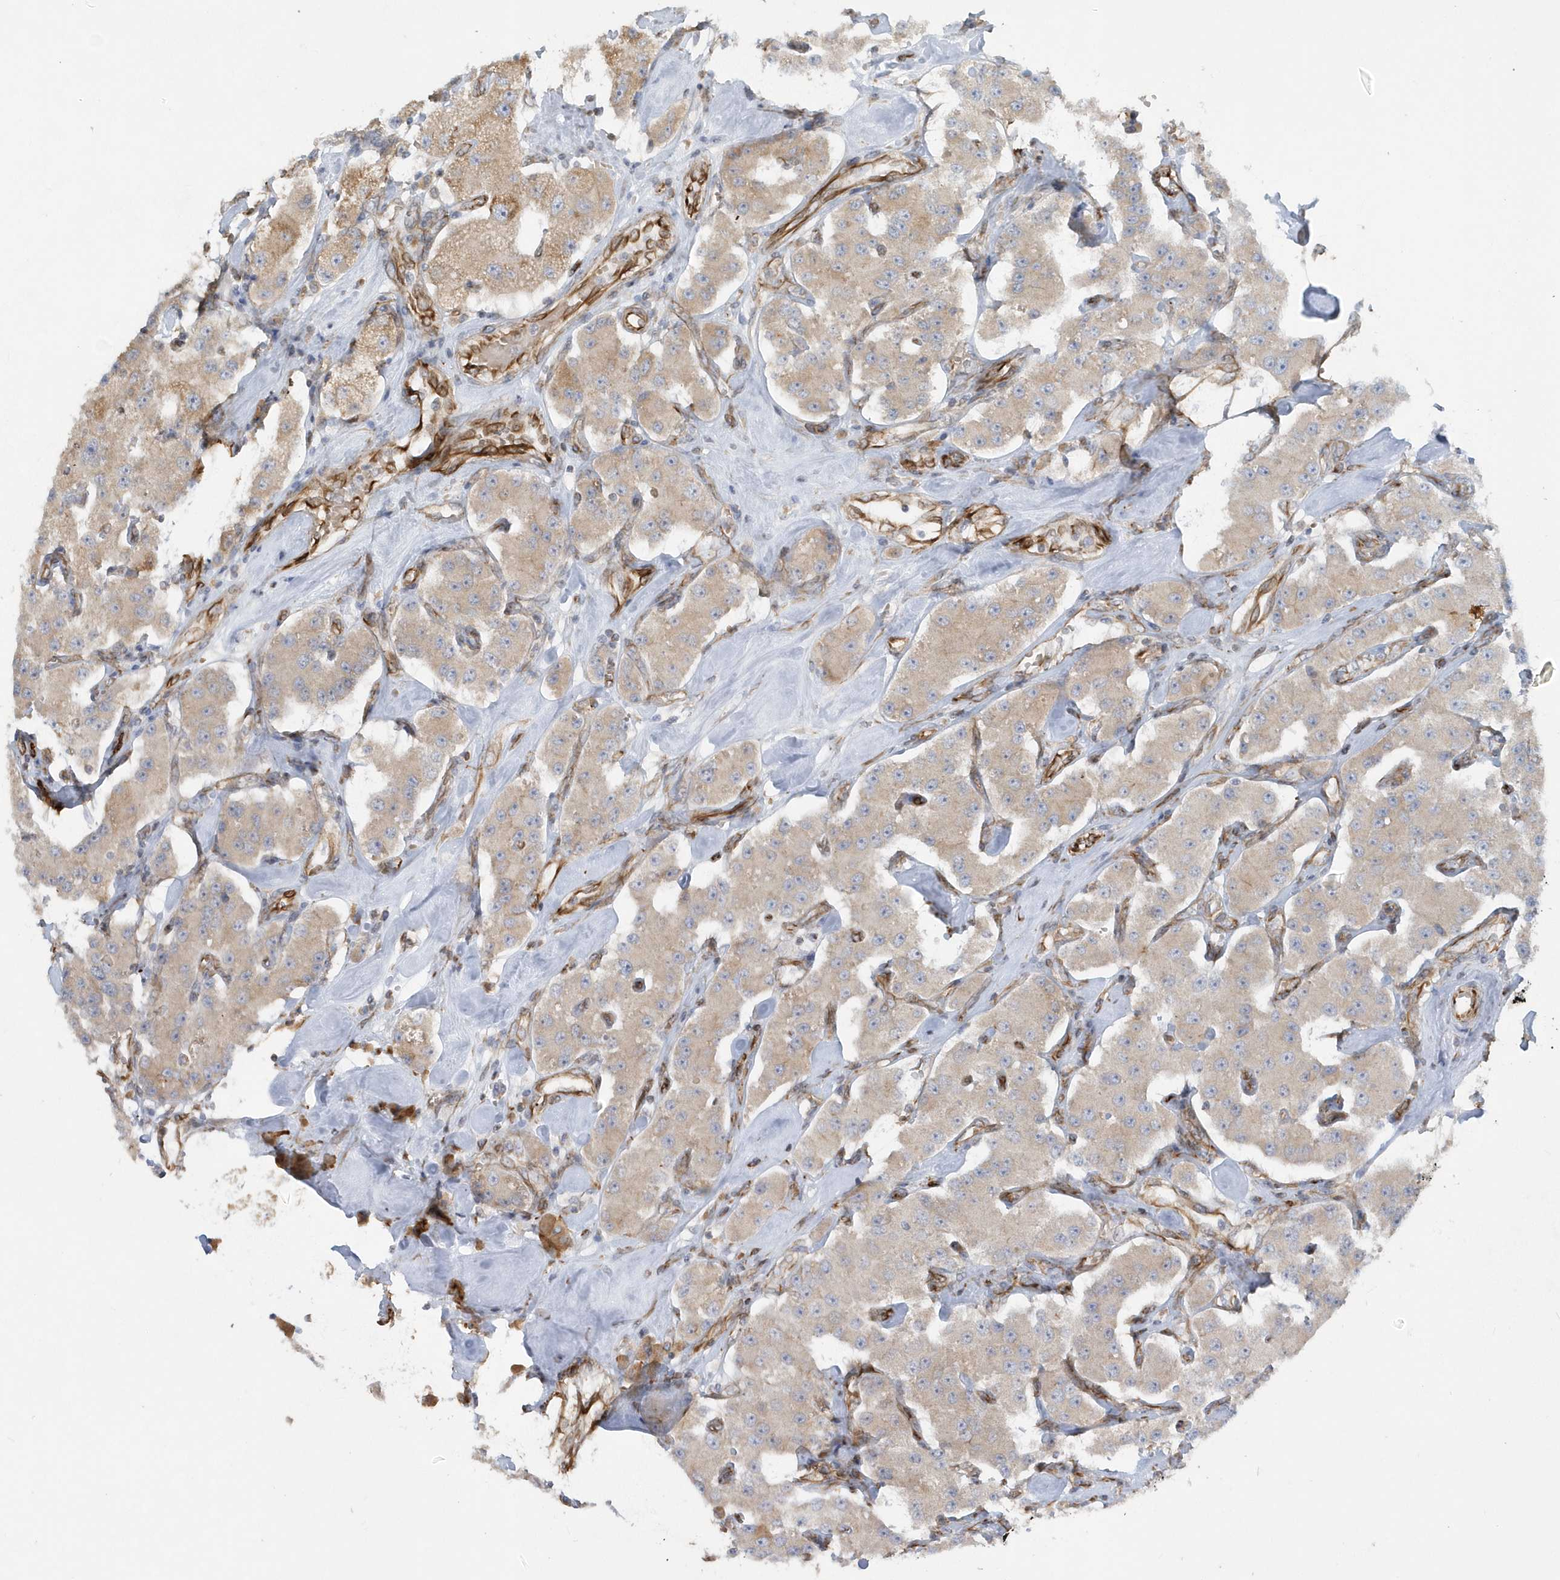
{"staining": {"intensity": "weak", "quantity": "25%-75%", "location": "cytoplasmic/membranous"}, "tissue": "carcinoid", "cell_type": "Tumor cells", "image_type": "cancer", "snomed": [{"axis": "morphology", "description": "Carcinoid, malignant, NOS"}, {"axis": "topography", "description": "Pancreas"}], "caption": "Immunohistochemical staining of carcinoid demonstrates low levels of weak cytoplasmic/membranous protein positivity in about 25%-75% of tumor cells.", "gene": "RAB17", "patient": {"sex": "male", "age": 41}}